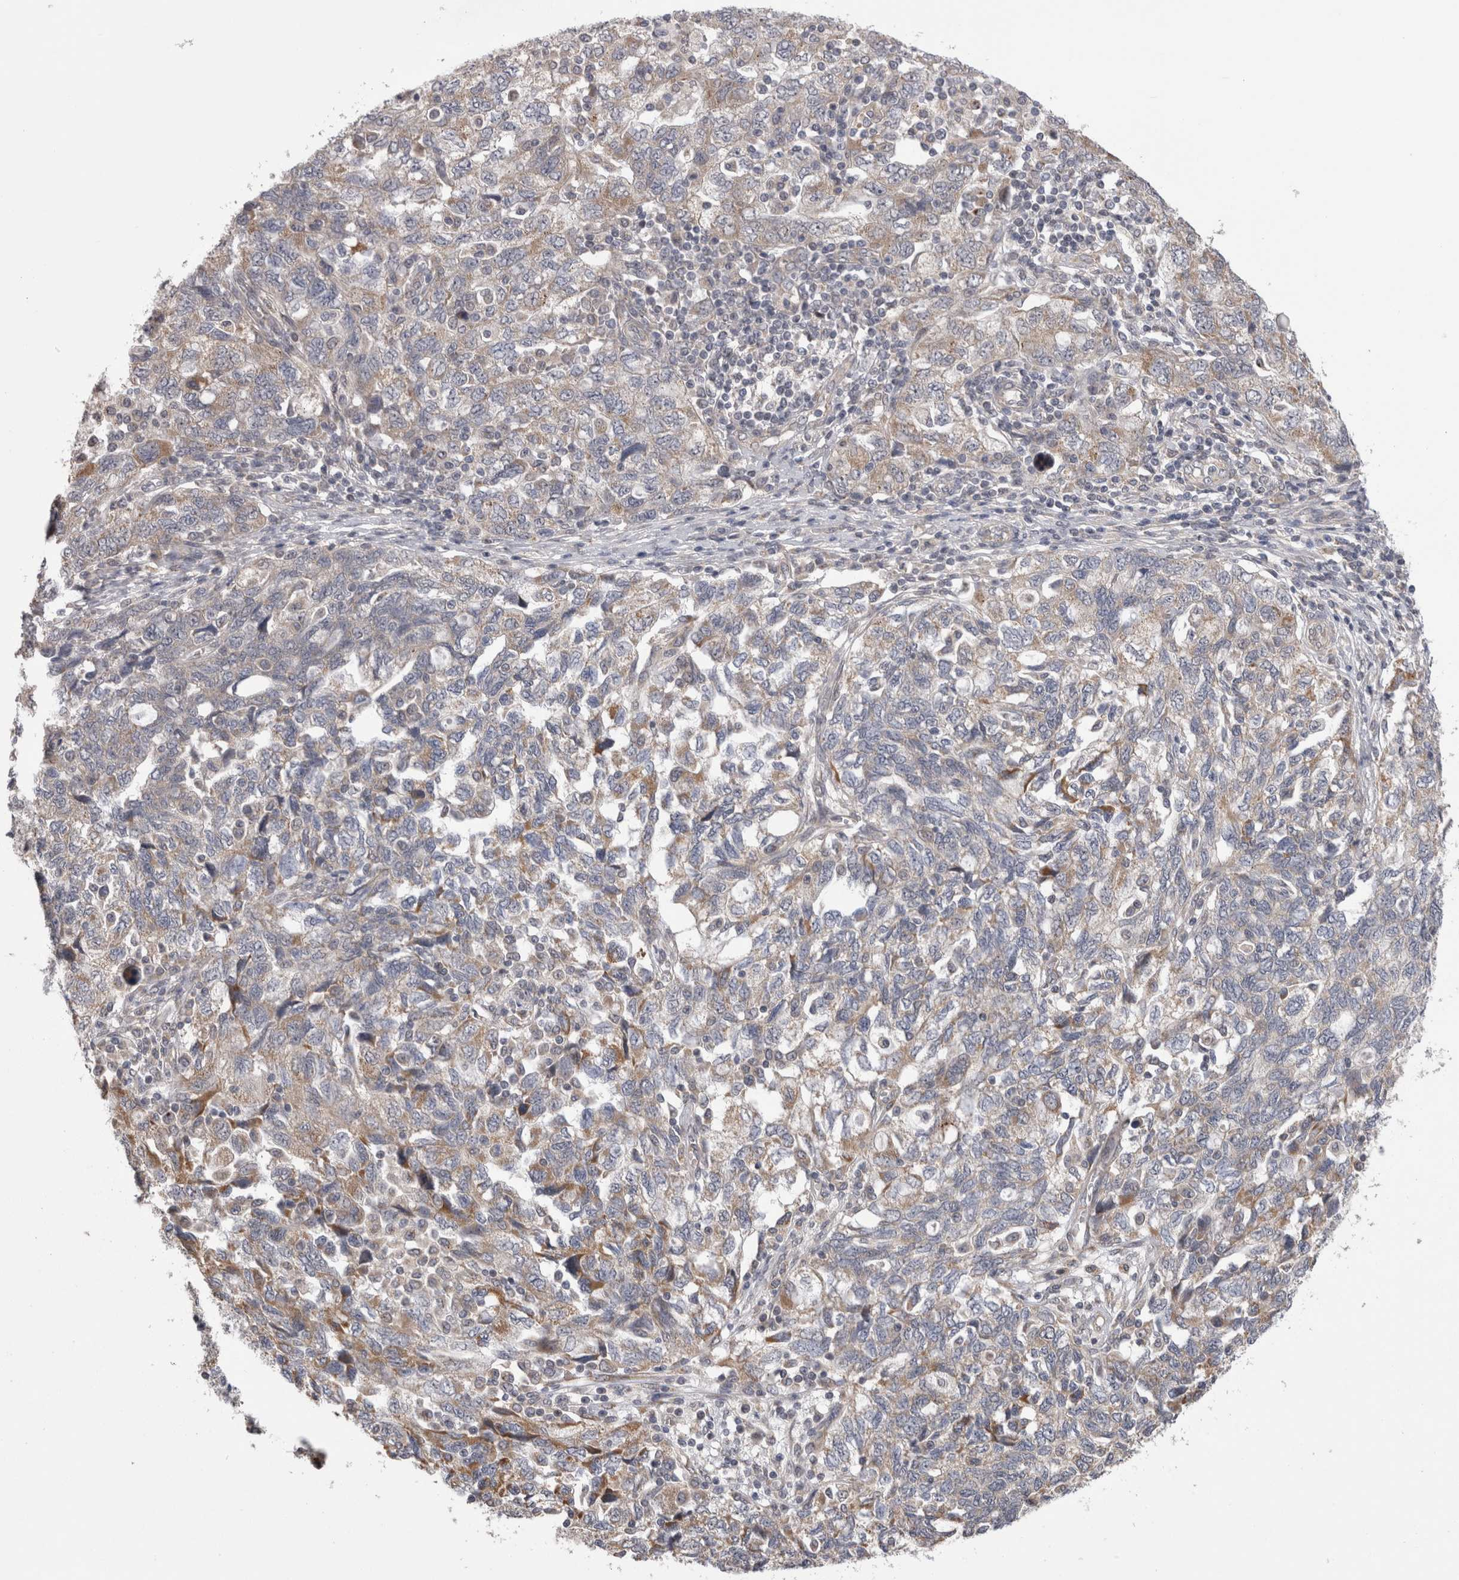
{"staining": {"intensity": "moderate", "quantity": "<25%", "location": "cytoplasmic/membranous"}, "tissue": "ovarian cancer", "cell_type": "Tumor cells", "image_type": "cancer", "snomed": [{"axis": "morphology", "description": "Carcinoma, NOS"}, {"axis": "morphology", "description": "Cystadenocarcinoma, serous, NOS"}, {"axis": "topography", "description": "Ovary"}], "caption": "Protein staining by immunohistochemistry (IHC) exhibits moderate cytoplasmic/membranous expression in approximately <25% of tumor cells in ovarian carcinoma.", "gene": "ARHGAP29", "patient": {"sex": "female", "age": 69}}